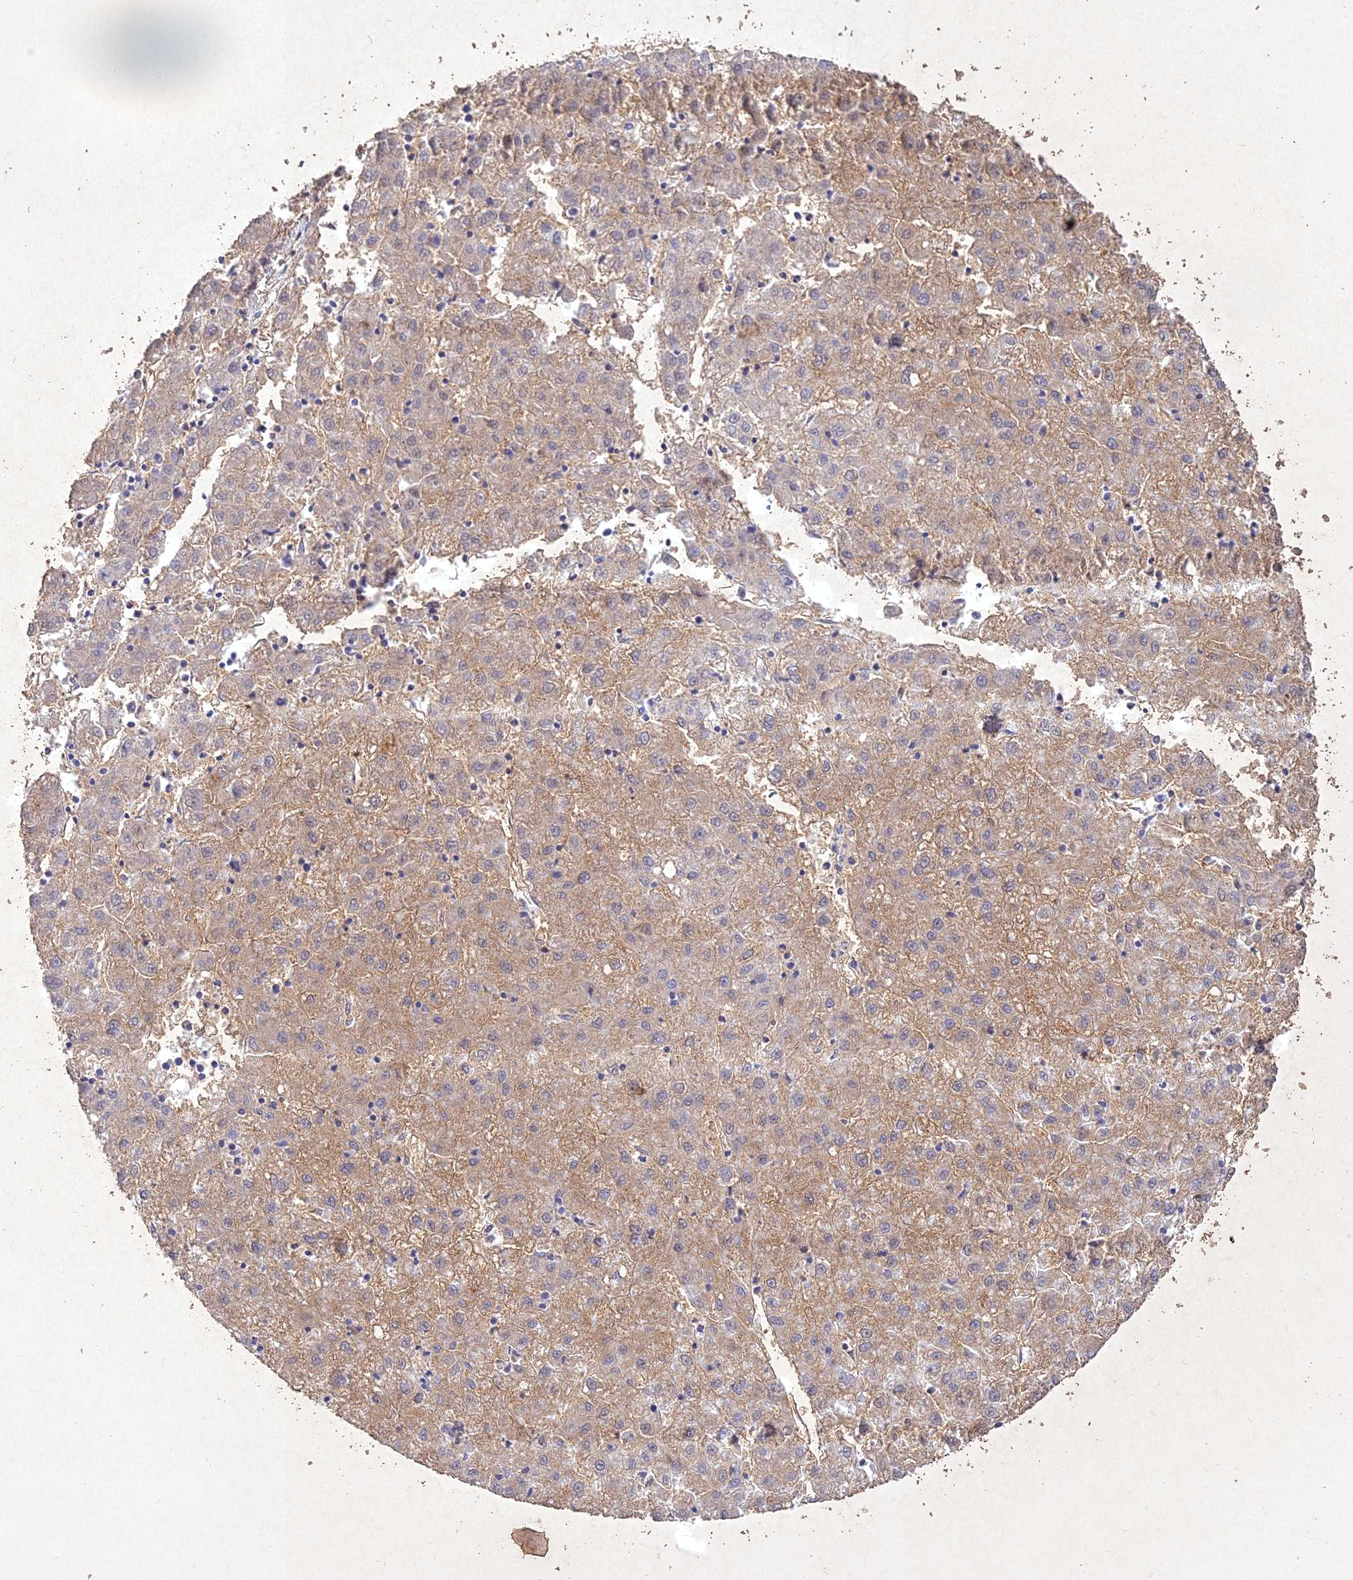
{"staining": {"intensity": "moderate", "quantity": ">75%", "location": "cytoplasmic/membranous"}, "tissue": "liver cancer", "cell_type": "Tumor cells", "image_type": "cancer", "snomed": [{"axis": "morphology", "description": "Carcinoma, Hepatocellular, NOS"}, {"axis": "topography", "description": "Liver"}], "caption": "Liver hepatocellular carcinoma tissue displays moderate cytoplasmic/membranous staining in approximately >75% of tumor cells", "gene": "NDUFV1", "patient": {"sex": "male", "age": 72}}